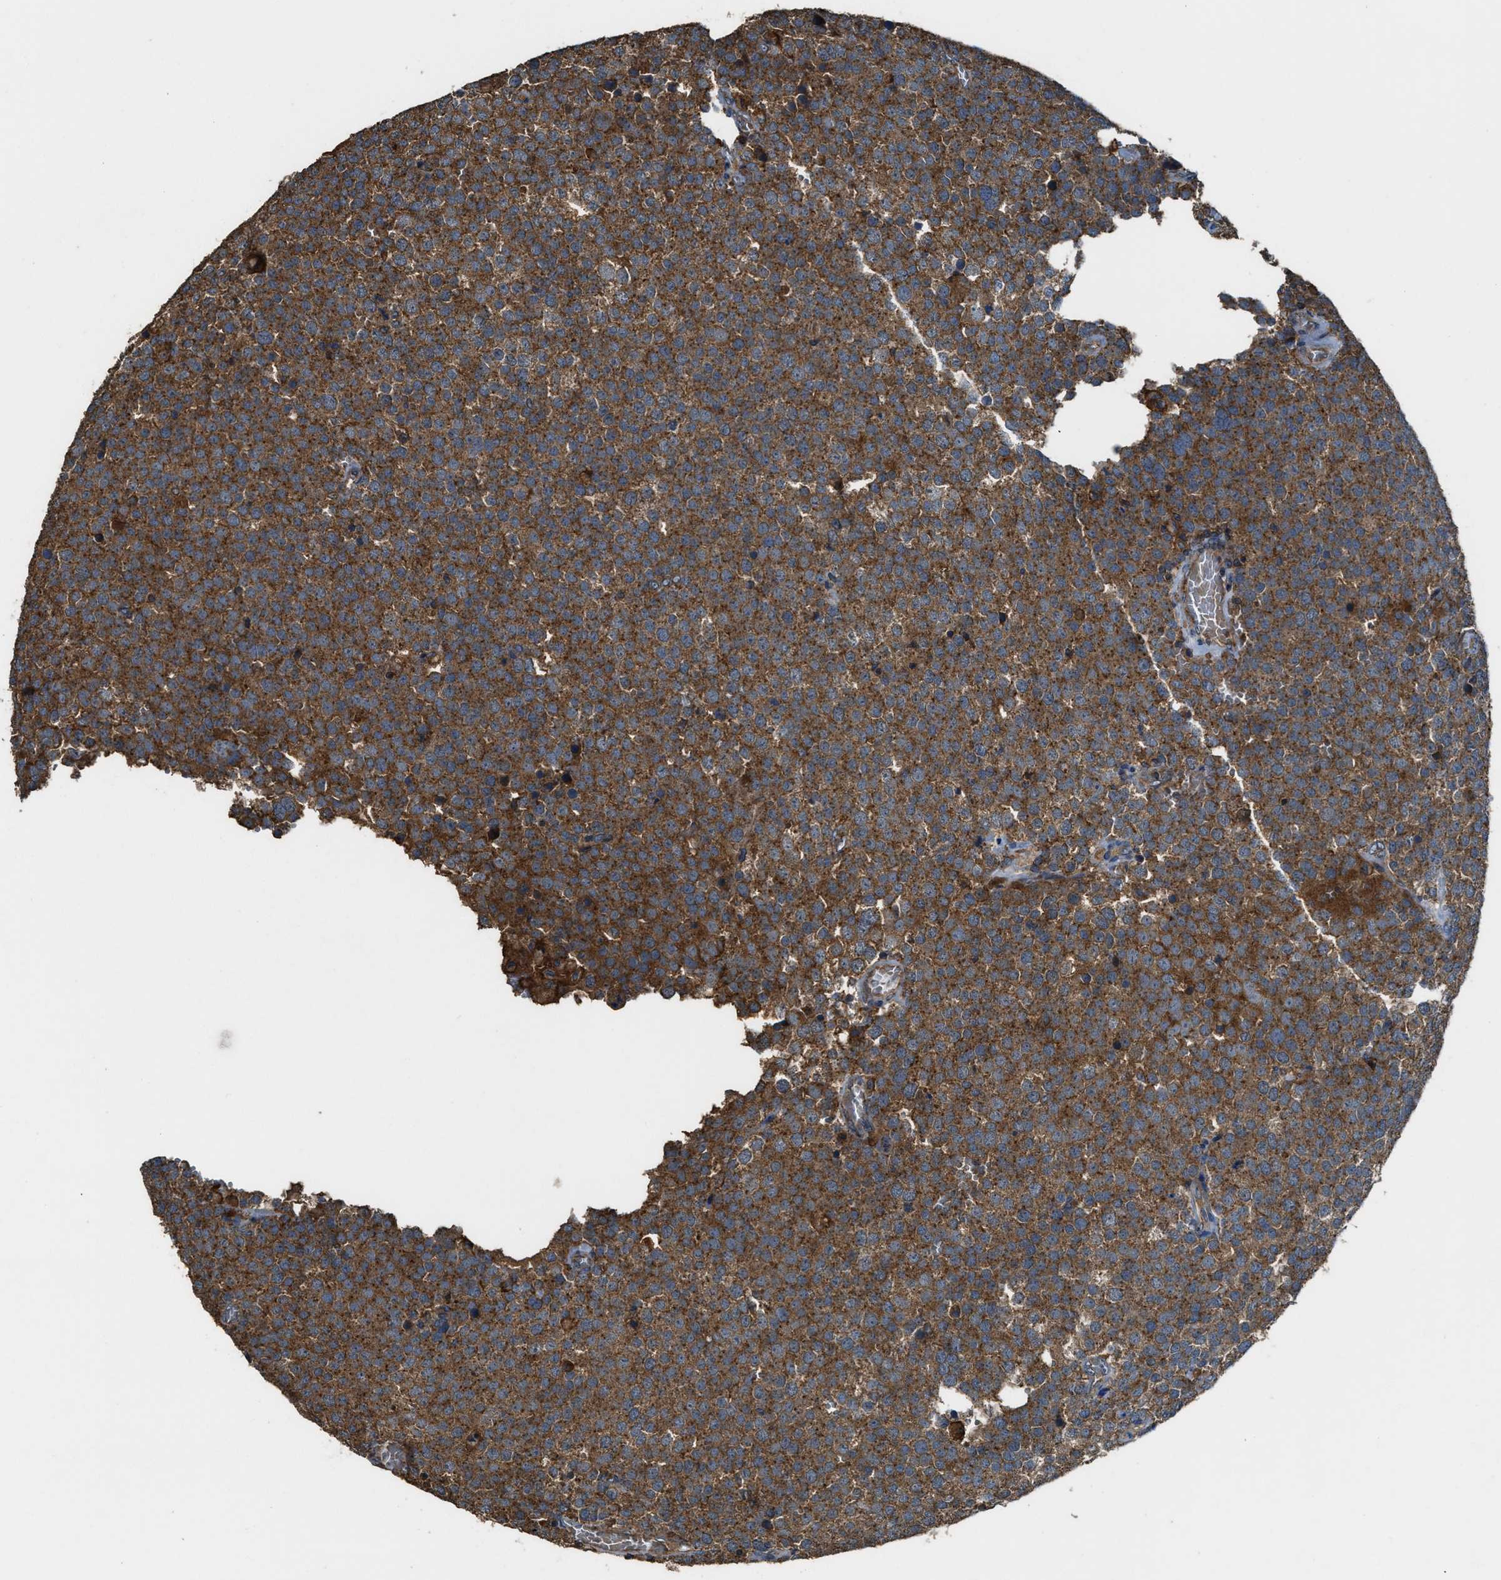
{"staining": {"intensity": "strong", "quantity": ">75%", "location": "cytoplasmic/membranous"}, "tissue": "testis cancer", "cell_type": "Tumor cells", "image_type": "cancer", "snomed": [{"axis": "morphology", "description": "Normal tissue, NOS"}, {"axis": "morphology", "description": "Seminoma, NOS"}, {"axis": "topography", "description": "Testis"}], "caption": "This photomicrograph reveals immunohistochemistry staining of human testis cancer, with high strong cytoplasmic/membranous positivity in approximately >75% of tumor cells.", "gene": "MAP3K8", "patient": {"sex": "male", "age": 71}}